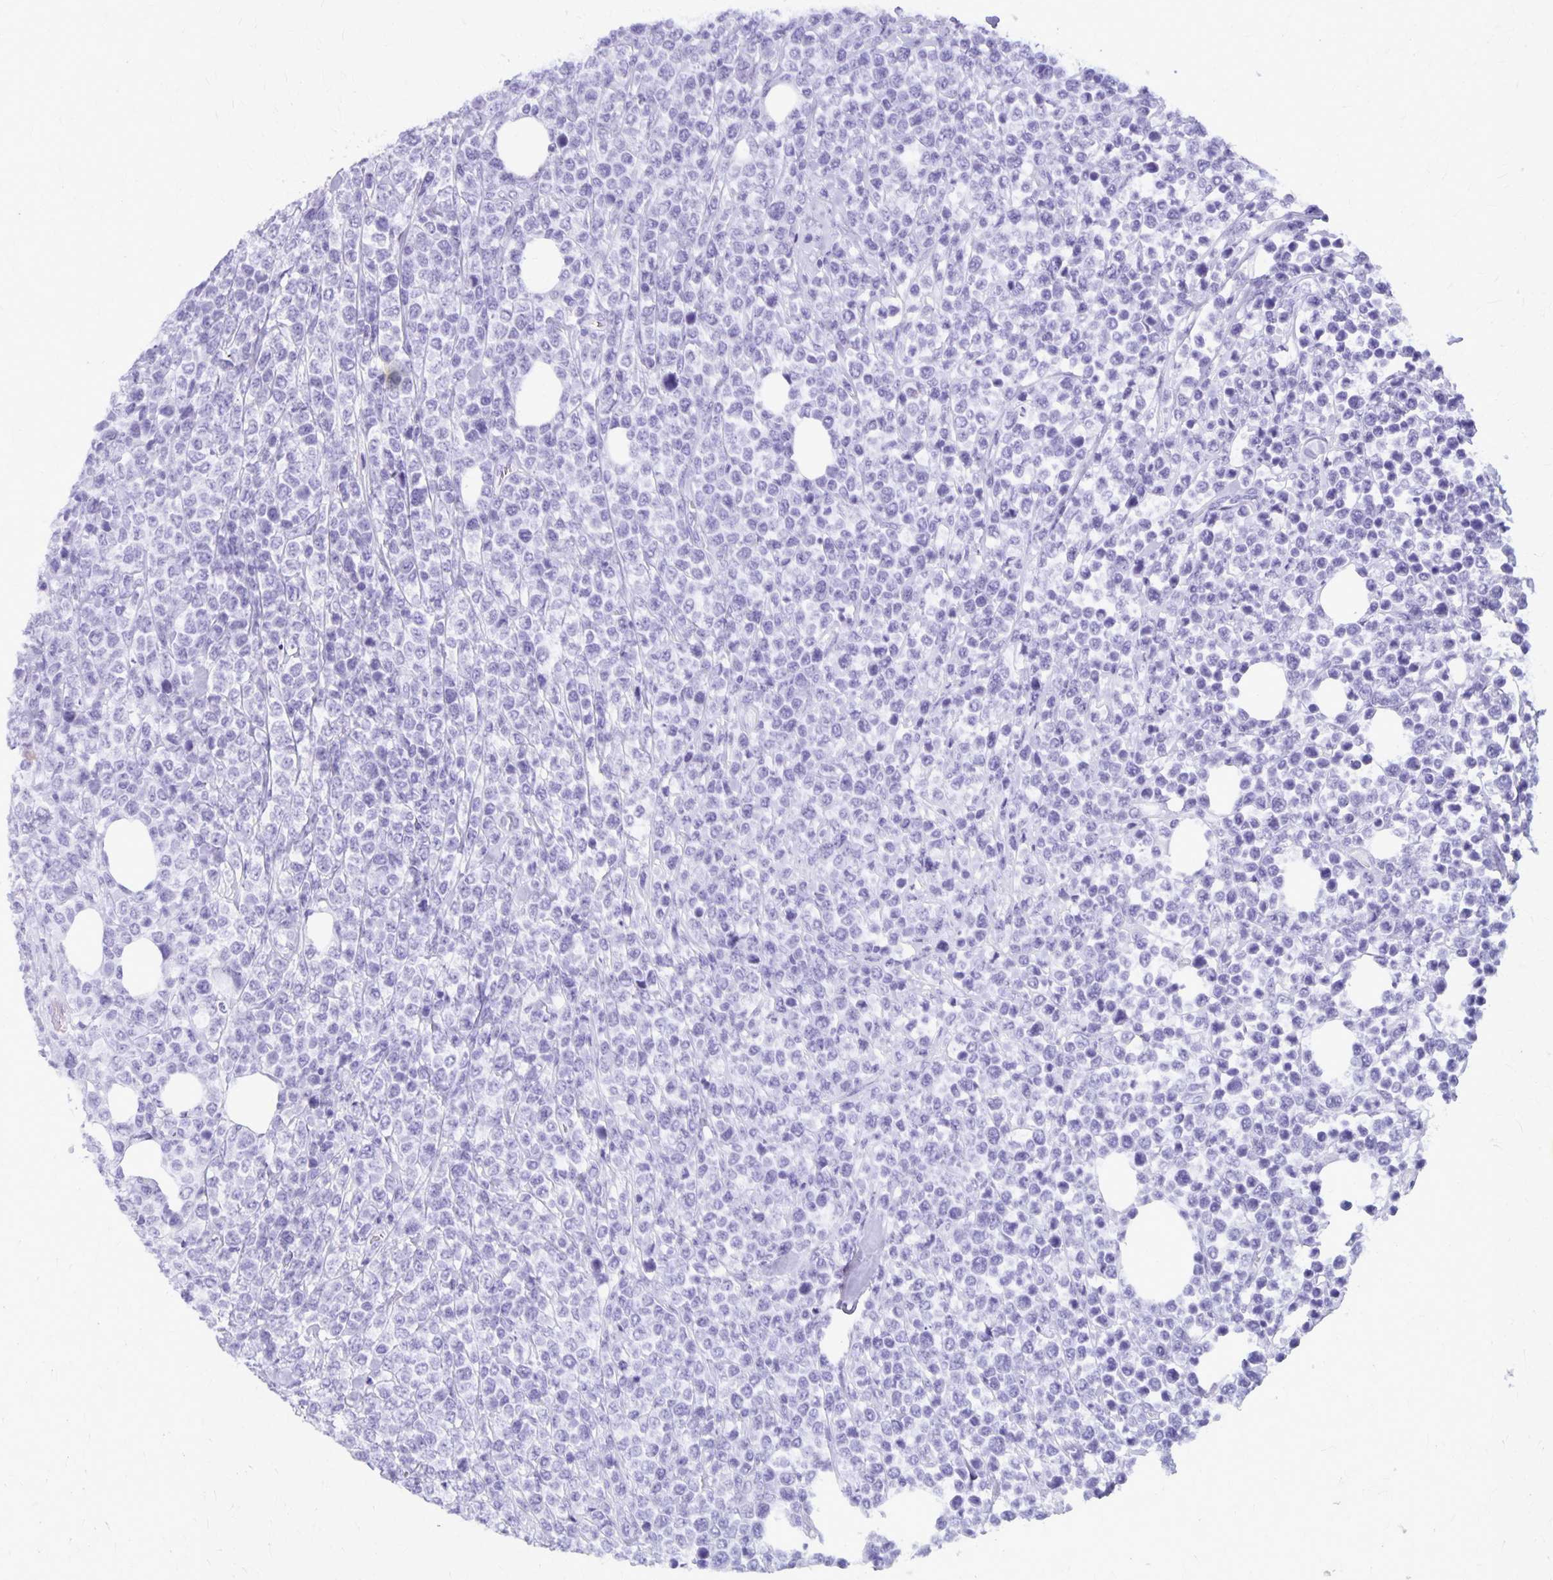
{"staining": {"intensity": "negative", "quantity": "none", "location": "none"}, "tissue": "lymphoma", "cell_type": "Tumor cells", "image_type": "cancer", "snomed": [{"axis": "morphology", "description": "Malignant lymphoma, non-Hodgkin's type, High grade"}, {"axis": "topography", "description": "Soft tissue"}], "caption": "IHC photomicrograph of neoplastic tissue: high-grade malignant lymphoma, non-Hodgkin's type stained with DAB (3,3'-diaminobenzidine) displays no significant protein positivity in tumor cells.", "gene": "DEFA5", "patient": {"sex": "female", "age": 56}}